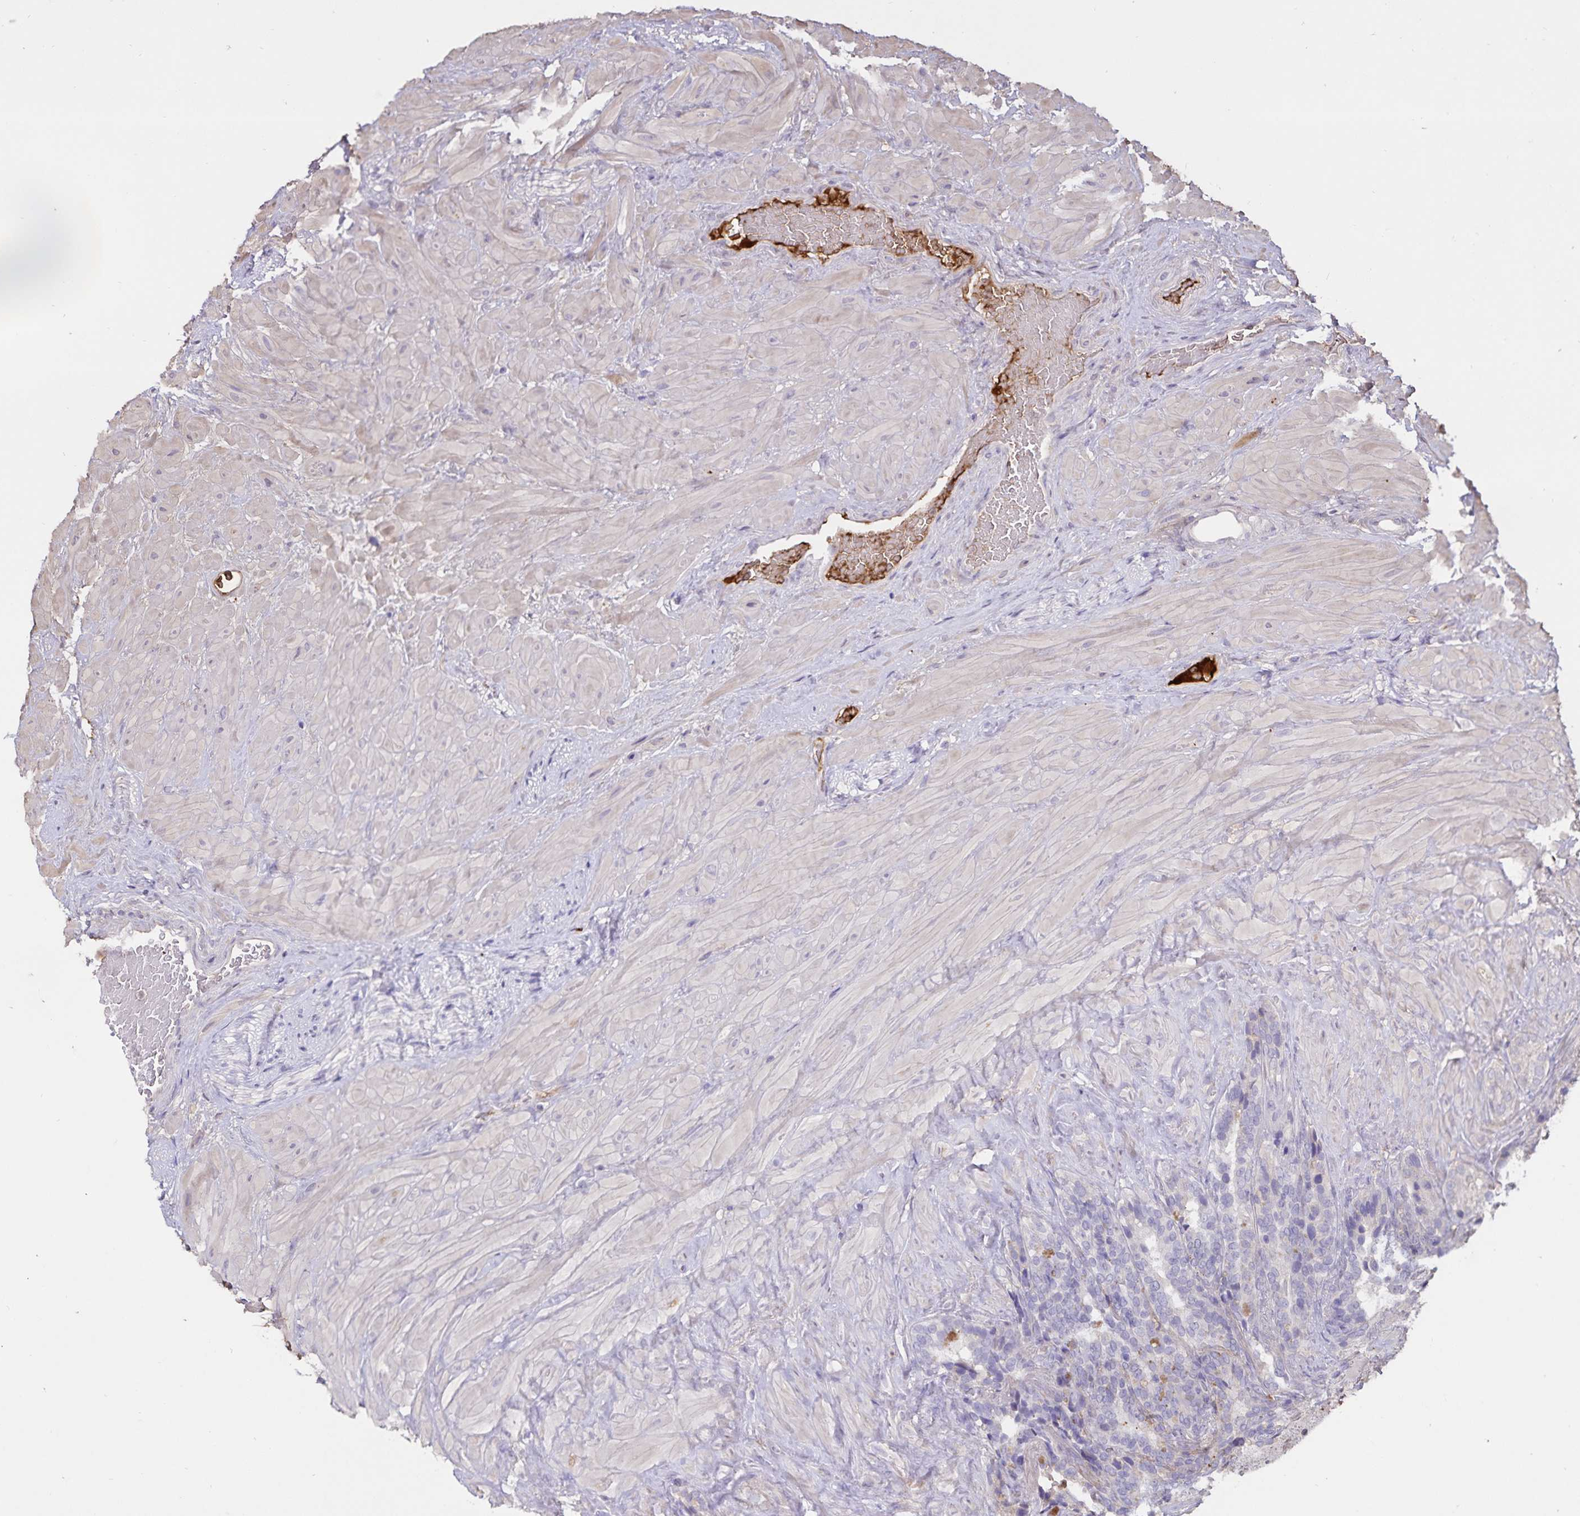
{"staining": {"intensity": "moderate", "quantity": "<25%", "location": "cytoplasmic/membranous"}, "tissue": "seminal vesicle", "cell_type": "Glandular cells", "image_type": "normal", "snomed": [{"axis": "morphology", "description": "Normal tissue, NOS"}, {"axis": "topography", "description": "Seminal veicle"}], "caption": "High-power microscopy captured an IHC micrograph of unremarkable seminal vesicle, revealing moderate cytoplasmic/membranous positivity in about <25% of glandular cells.", "gene": "FGG", "patient": {"sex": "male", "age": 60}}